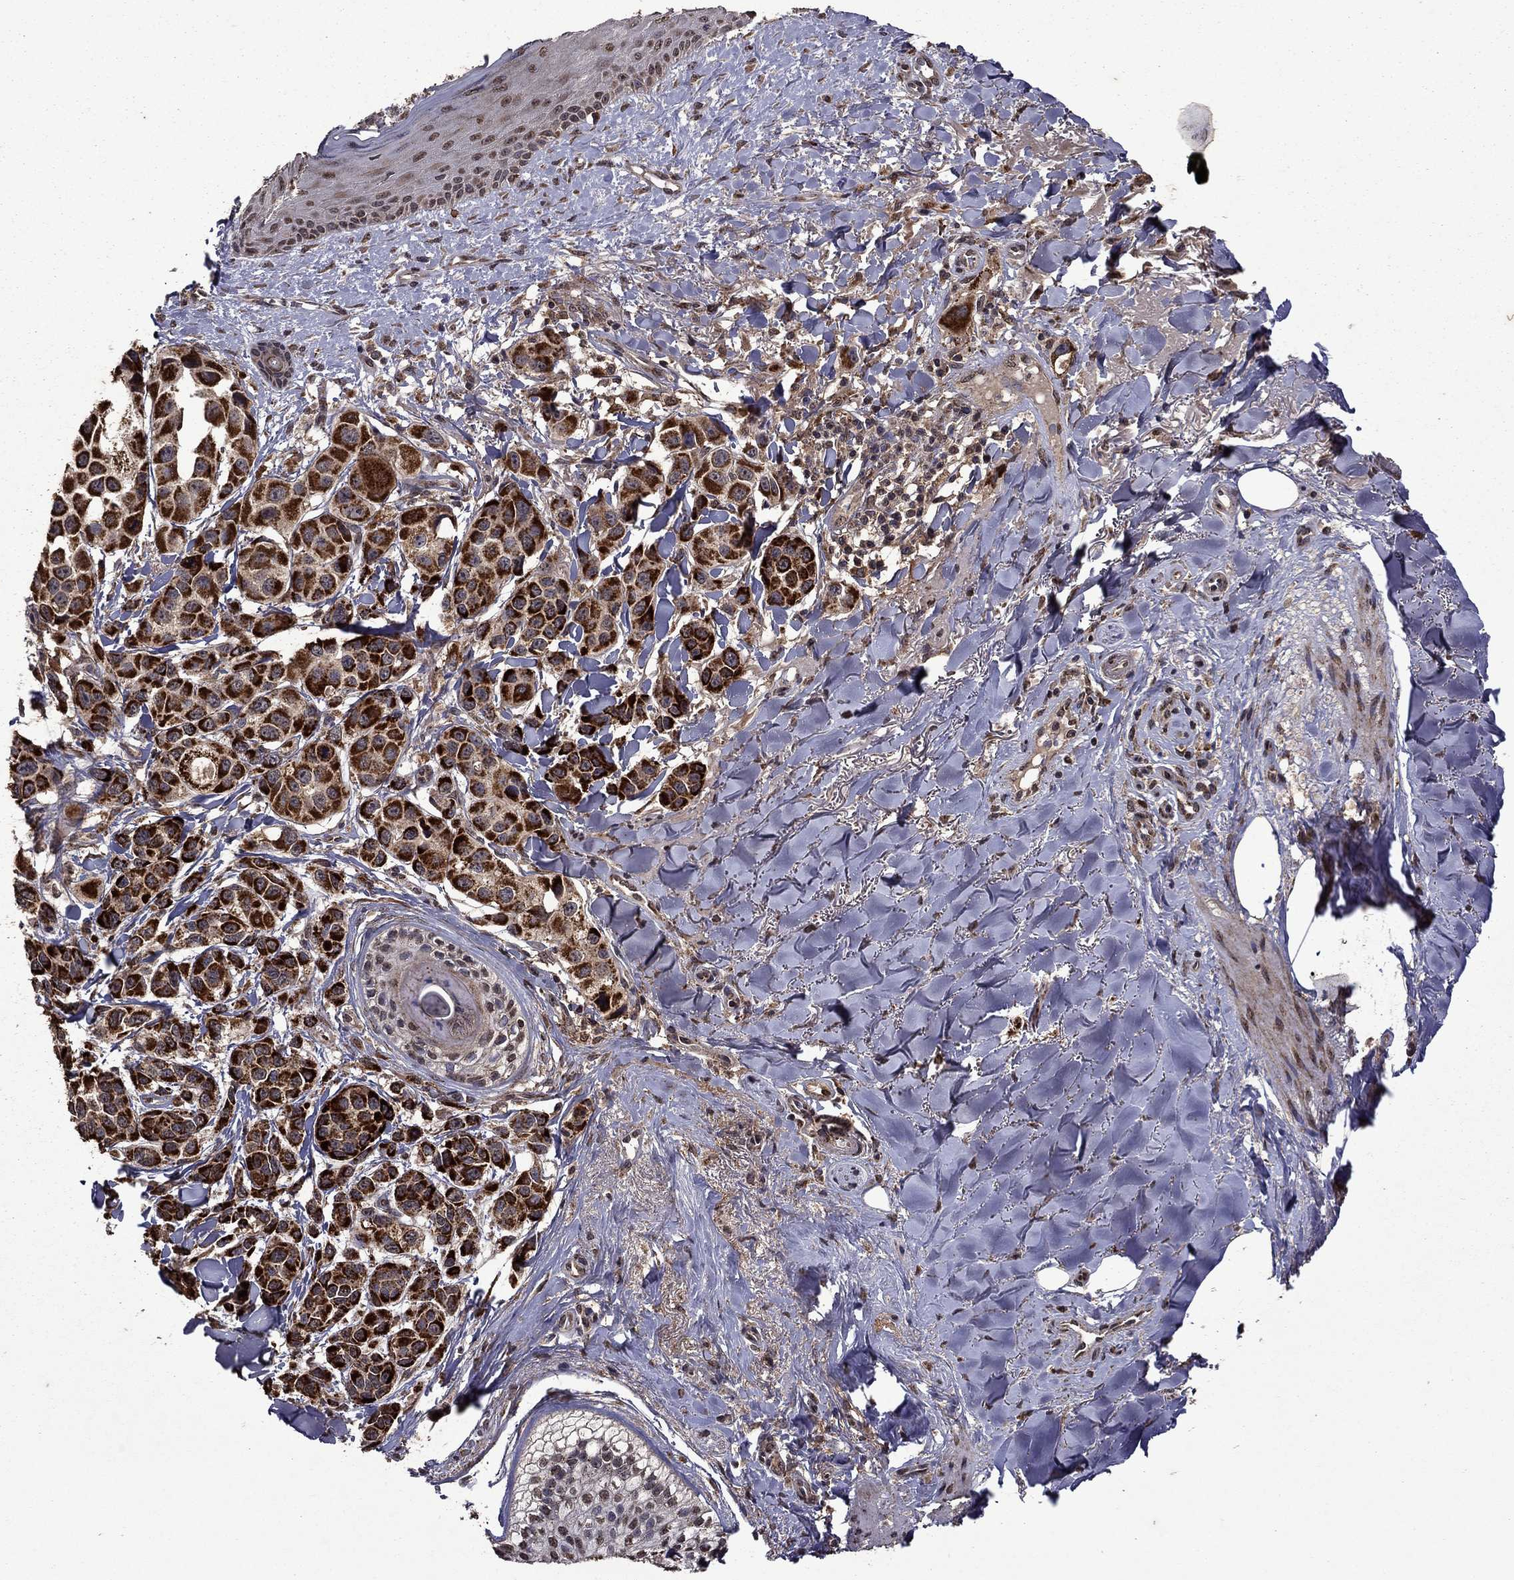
{"staining": {"intensity": "strong", "quantity": ">75%", "location": "cytoplasmic/membranous"}, "tissue": "melanoma", "cell_type": "Tumor cells", "image_type": "cancer", "snomed": [{"axis": "morphology", "description": "Malignant melanoma, NOS"}, {"axis": "topography", "description": "Skin"}], "caption": "This image exhibits immunohistochemistry staining of human melanoma, with high strong cytoplasmic/membranous staining in approximately >75% of tumor cells.", "gene": "ITM2B", "patient": {"sex": "male", "age": 57}}